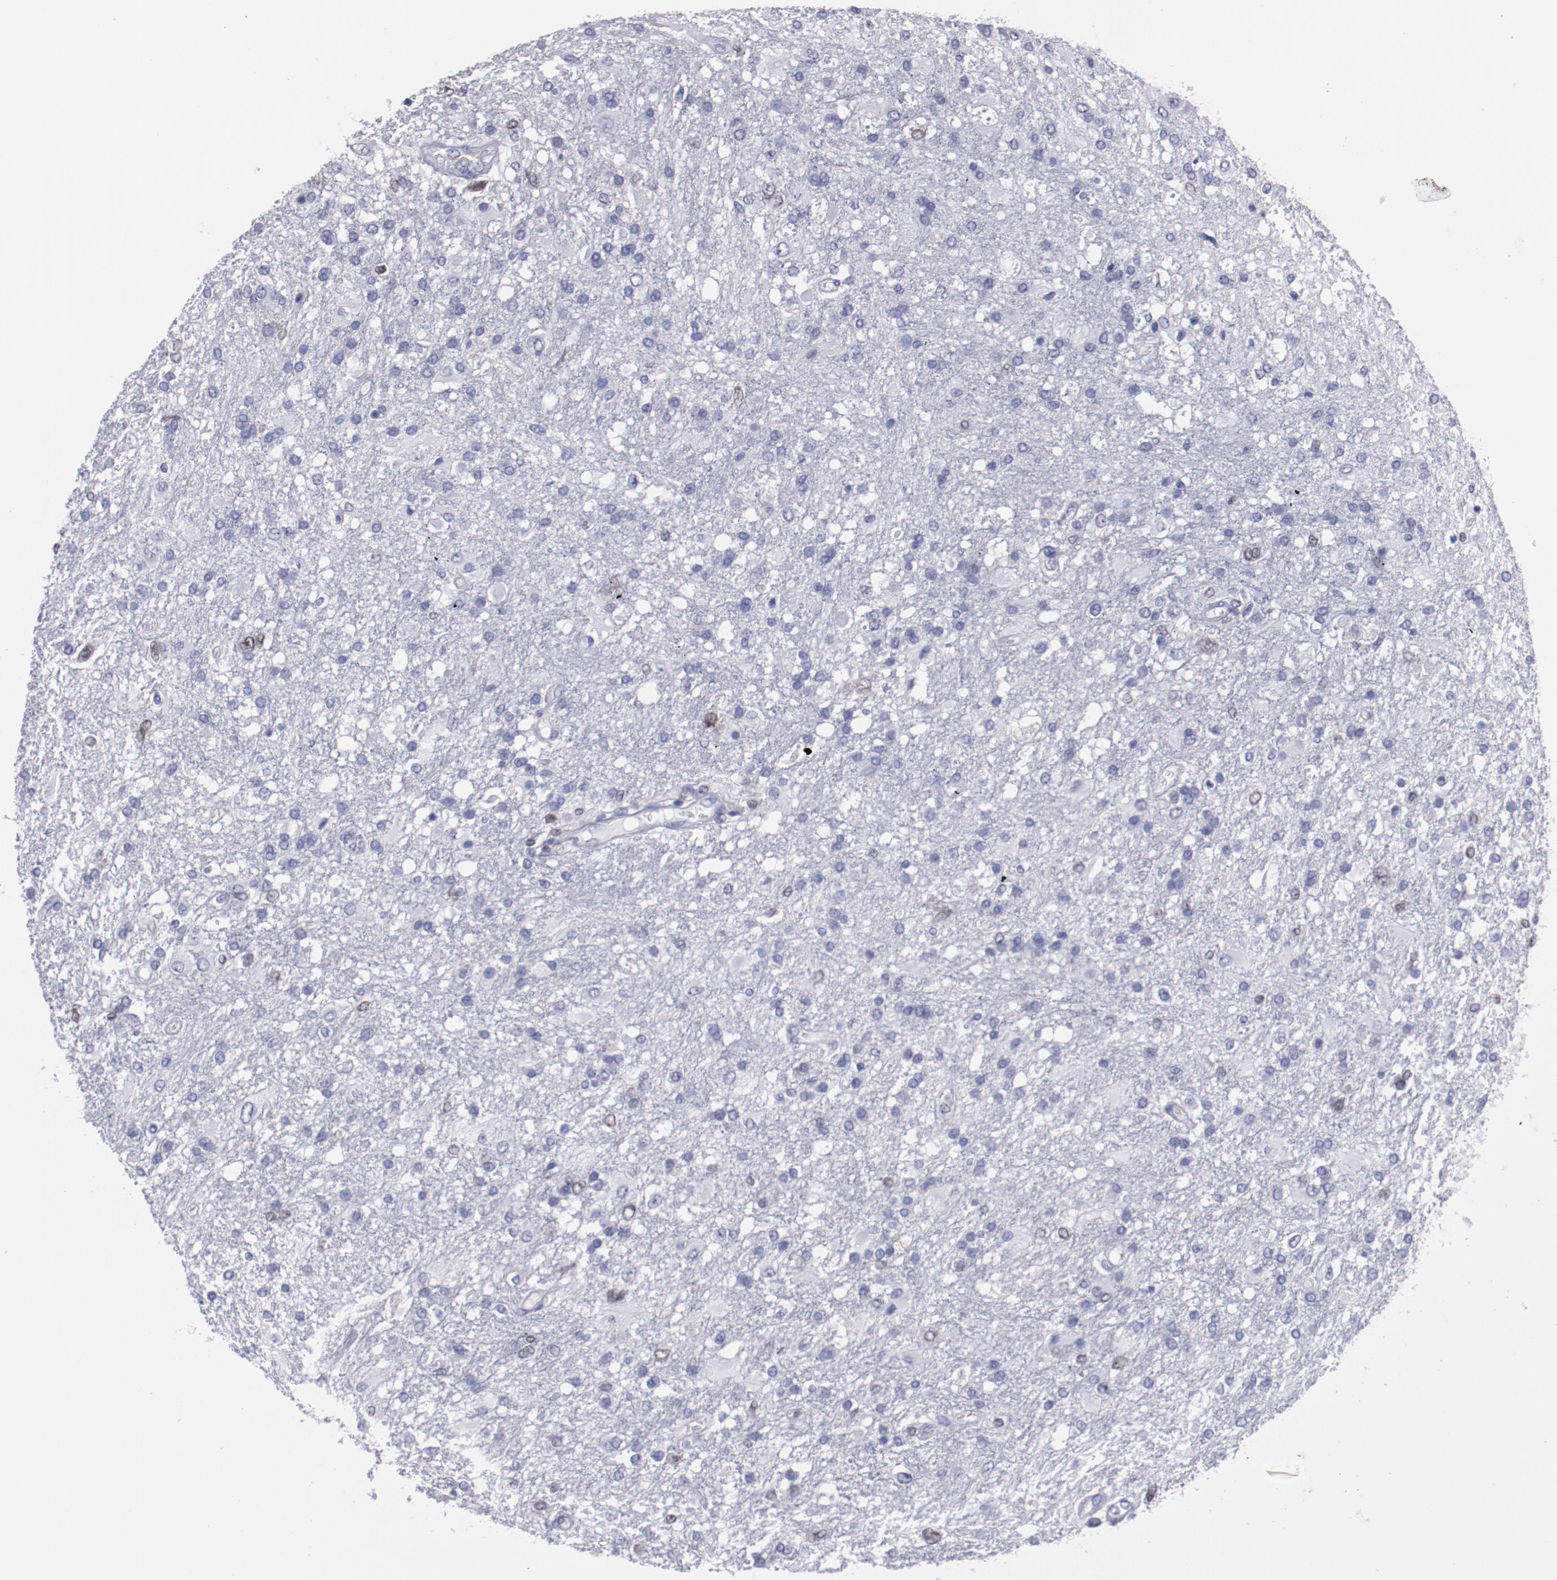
{"staining": {"intensity": "weak", "quantity": "<25%", "location": "nuclear"}, "tissue": "glioma", "cell_type": "Tumor cells", "image_type": "cancer", "snomed": [{"axis": "morphology", "description": "Glioma, malignant, High grade"}, {"axis": "topography", "description": "Cerebral cortex"}], "caption": "Glioma was stained to show a protein in brown. There is no significant positivity in tumor cells.", "gene": "IRF8", "patient": {"sex": "male", "age": 79}}